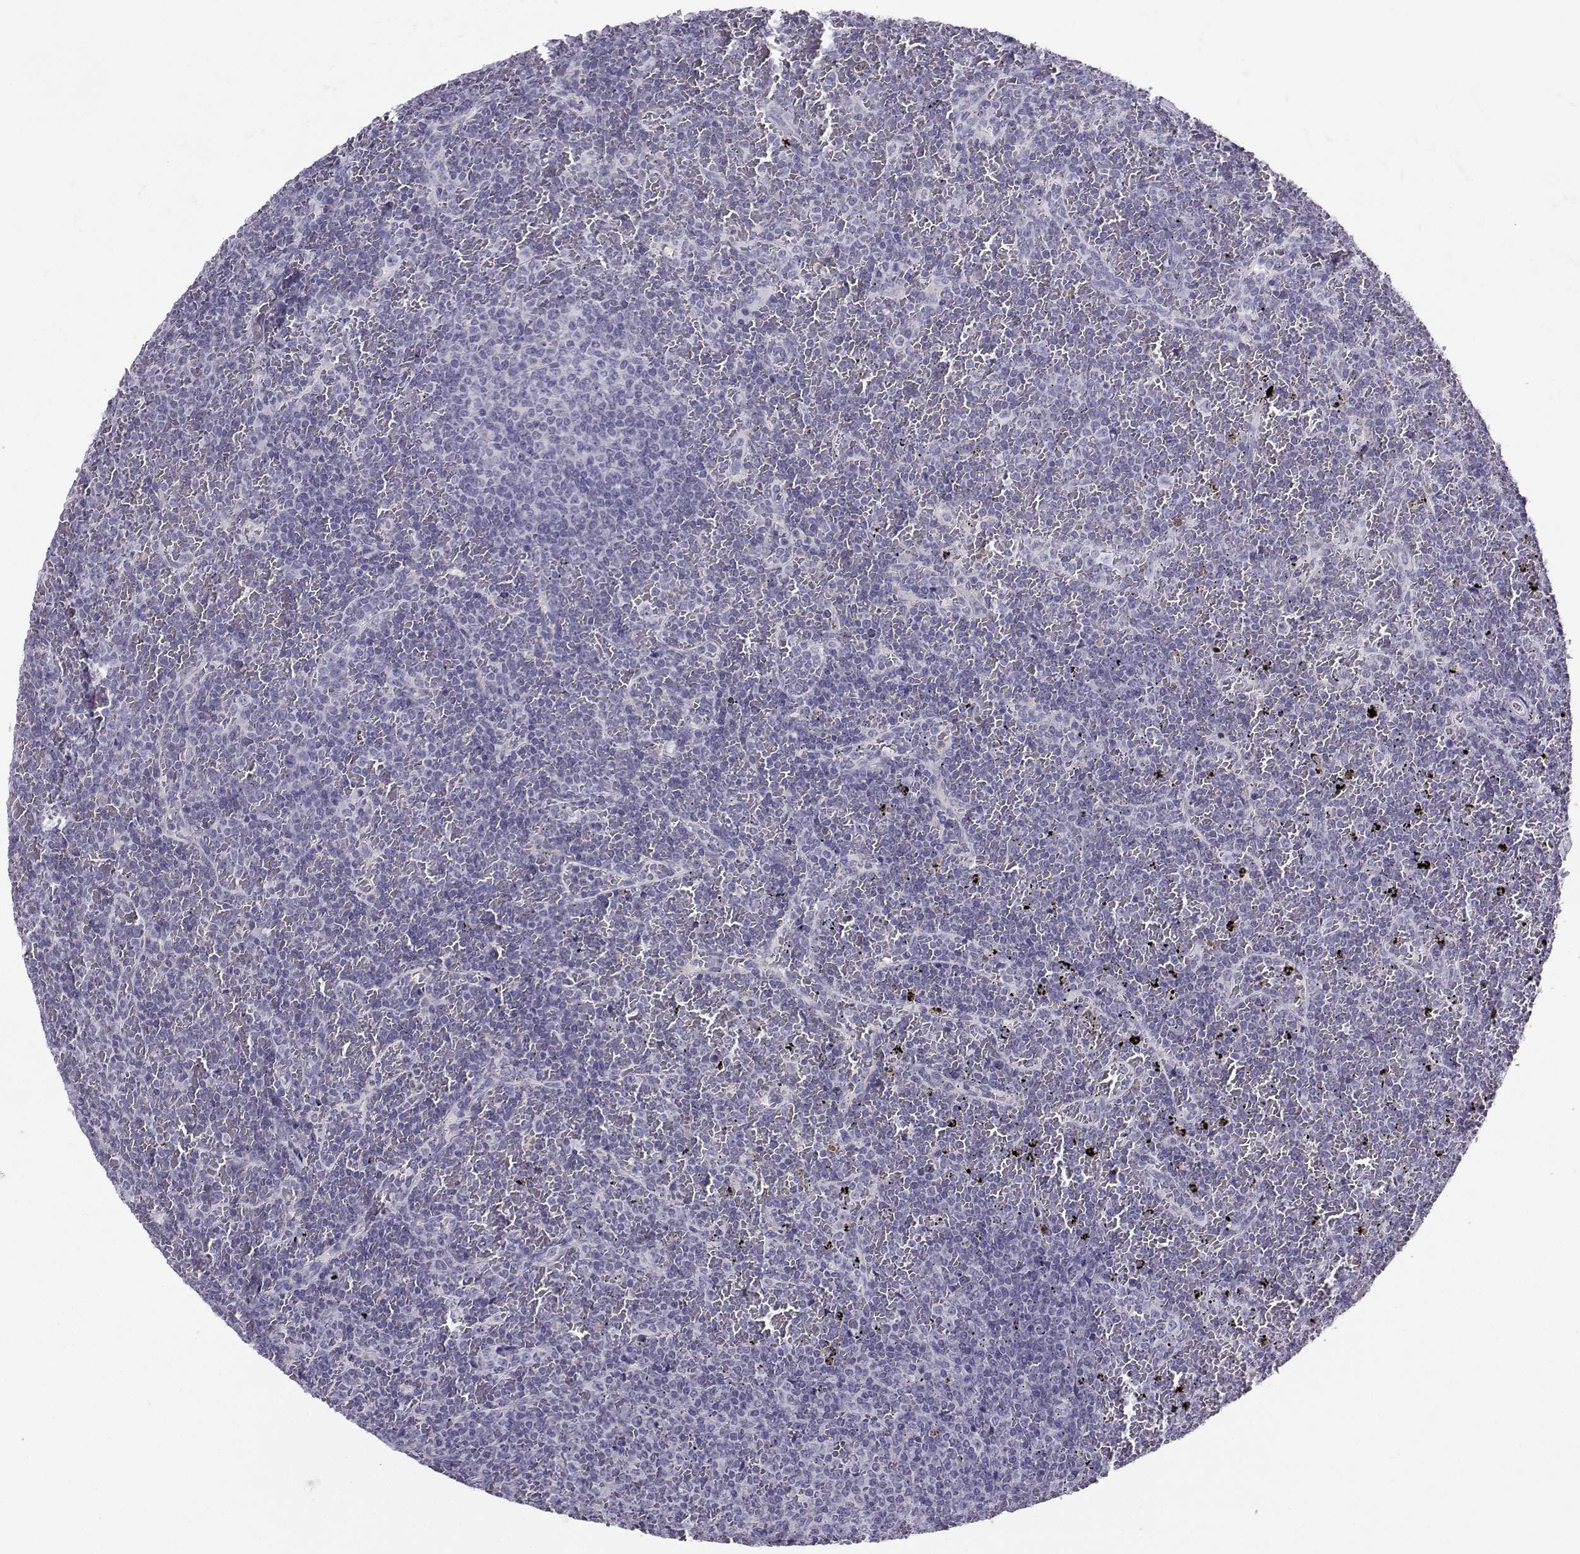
{"staining": {"intensity": "negative", "quantity": "none", "location": "none"}, "tissue": "lymphoma", "cell_type": "Tumor cells", "image_type": "cancer", "snomed": [{"axis": "morphology", "description": "Malignant lymphoma, non-Hodgkin's type, Low grade"}, {"axis": "topography", "description": "Spleen"}], "caption": "Lymphoma stained for a protein using immunohistochemistry (IHC) shows no positivity tumor cells.", "gene": "PGK1", "patient": {"sex": "female", "age": 77}}